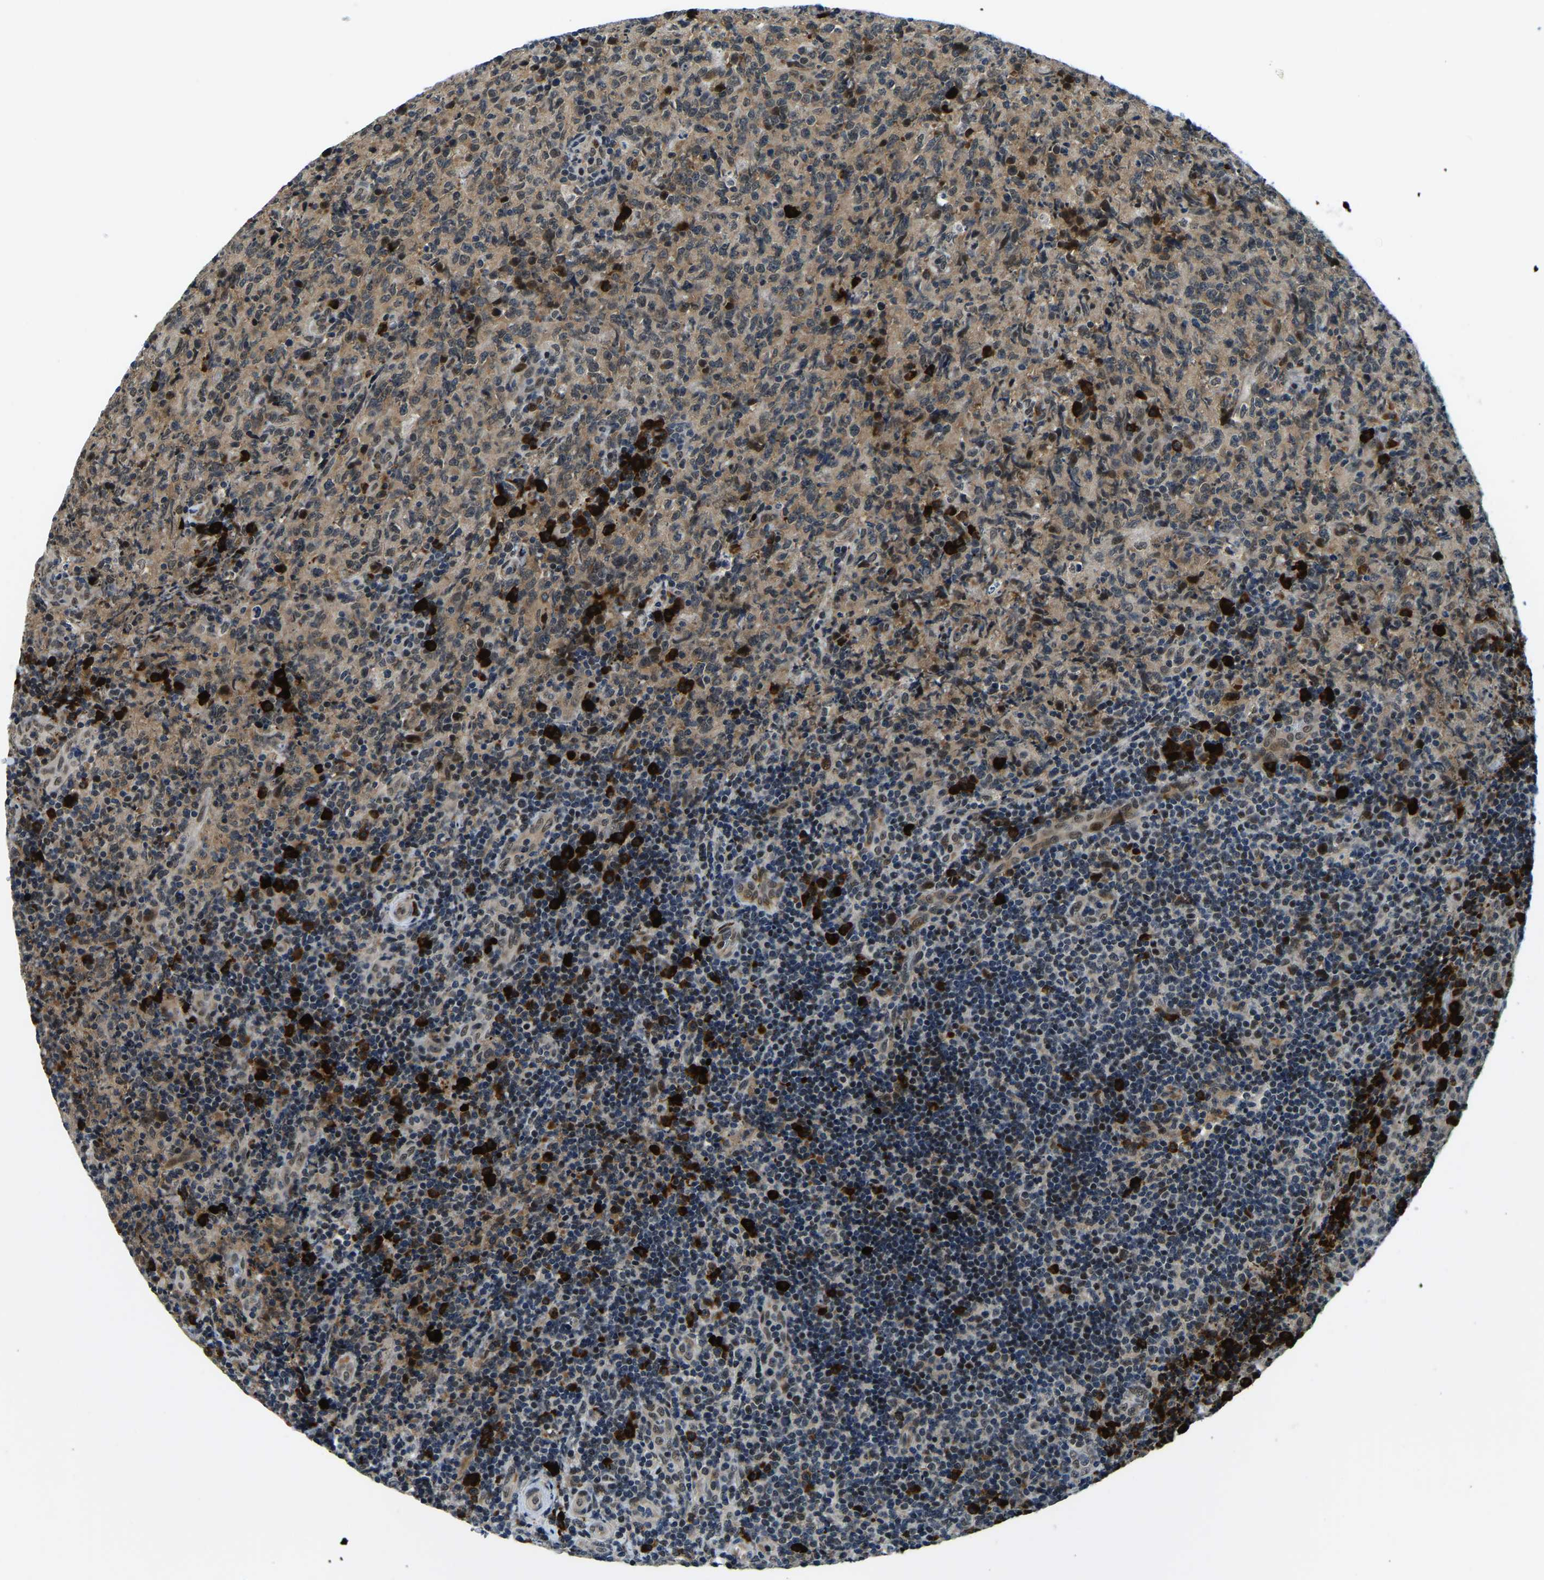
{"staining": {"intensity": "moderate", "quantity": "25%-75%", "location": "cytoplasmic/membranous"}, "tissue": "lymphoma", "cell_type": "Tumor cells", "image_type": "cancer", "snomed": [{"axis": "morphology", "description": "Malignant lymphoma, non-Hodgkin's type, High grade"}, {"axis": "topography", "description": "Tonsil"}], "caption": "Immunohistochemical staining of human lymphoma shows moderate cytoplasmic/membranous protein staining in about 25%-75% of tumor cells. Ihc stains the protein in brown and the nuclei are stained blue.", "gene": "ING2", "patient": {"sex": "female", "age": 36}}